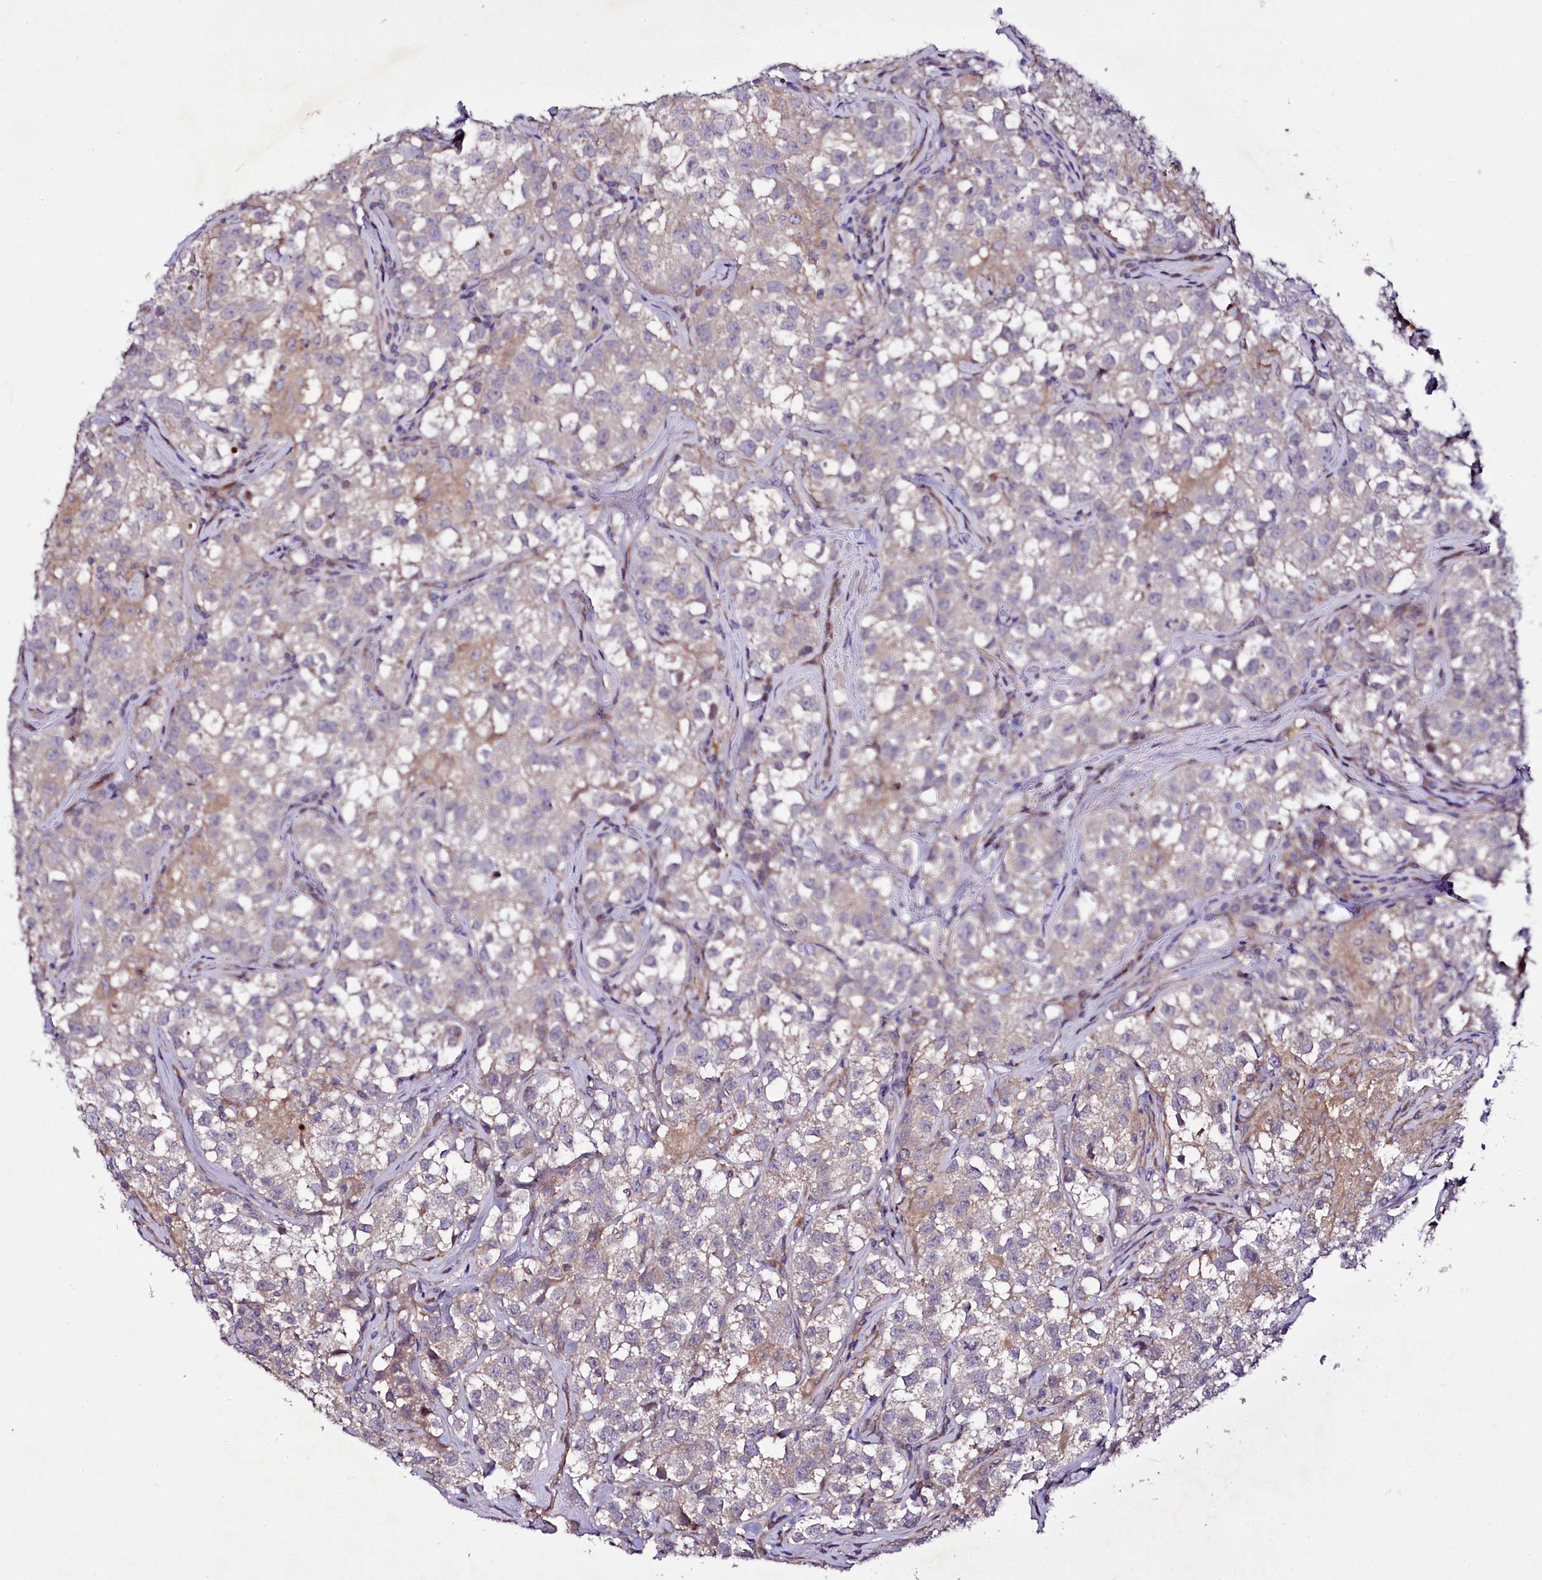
{"staining": {"intensity": "weak", "quantity": "<25%", "location": "cytoplasmic/membranous"}, "tissue": "testis cancer", "cell_type": "Tumor cells", "image_type": "cancer", "snomed": [{"axis": "morphology", "description": "Seminoma, NOS"}, {"axis": "morphology", "description": "Carcinoma, Embryonal, NOS"}, {"axis": "topography", "description": "Testis"}], "caption": "High magnification brightfield microscopy of testis cancer stained with DAB (3,3'-diaminobenzidine) (brown) and counterstained with hematoxylin (blue): tumor cells show no significant positivity.", "gene": "ZC3H12C", "patient": {"sex": "male", "age": 43}}